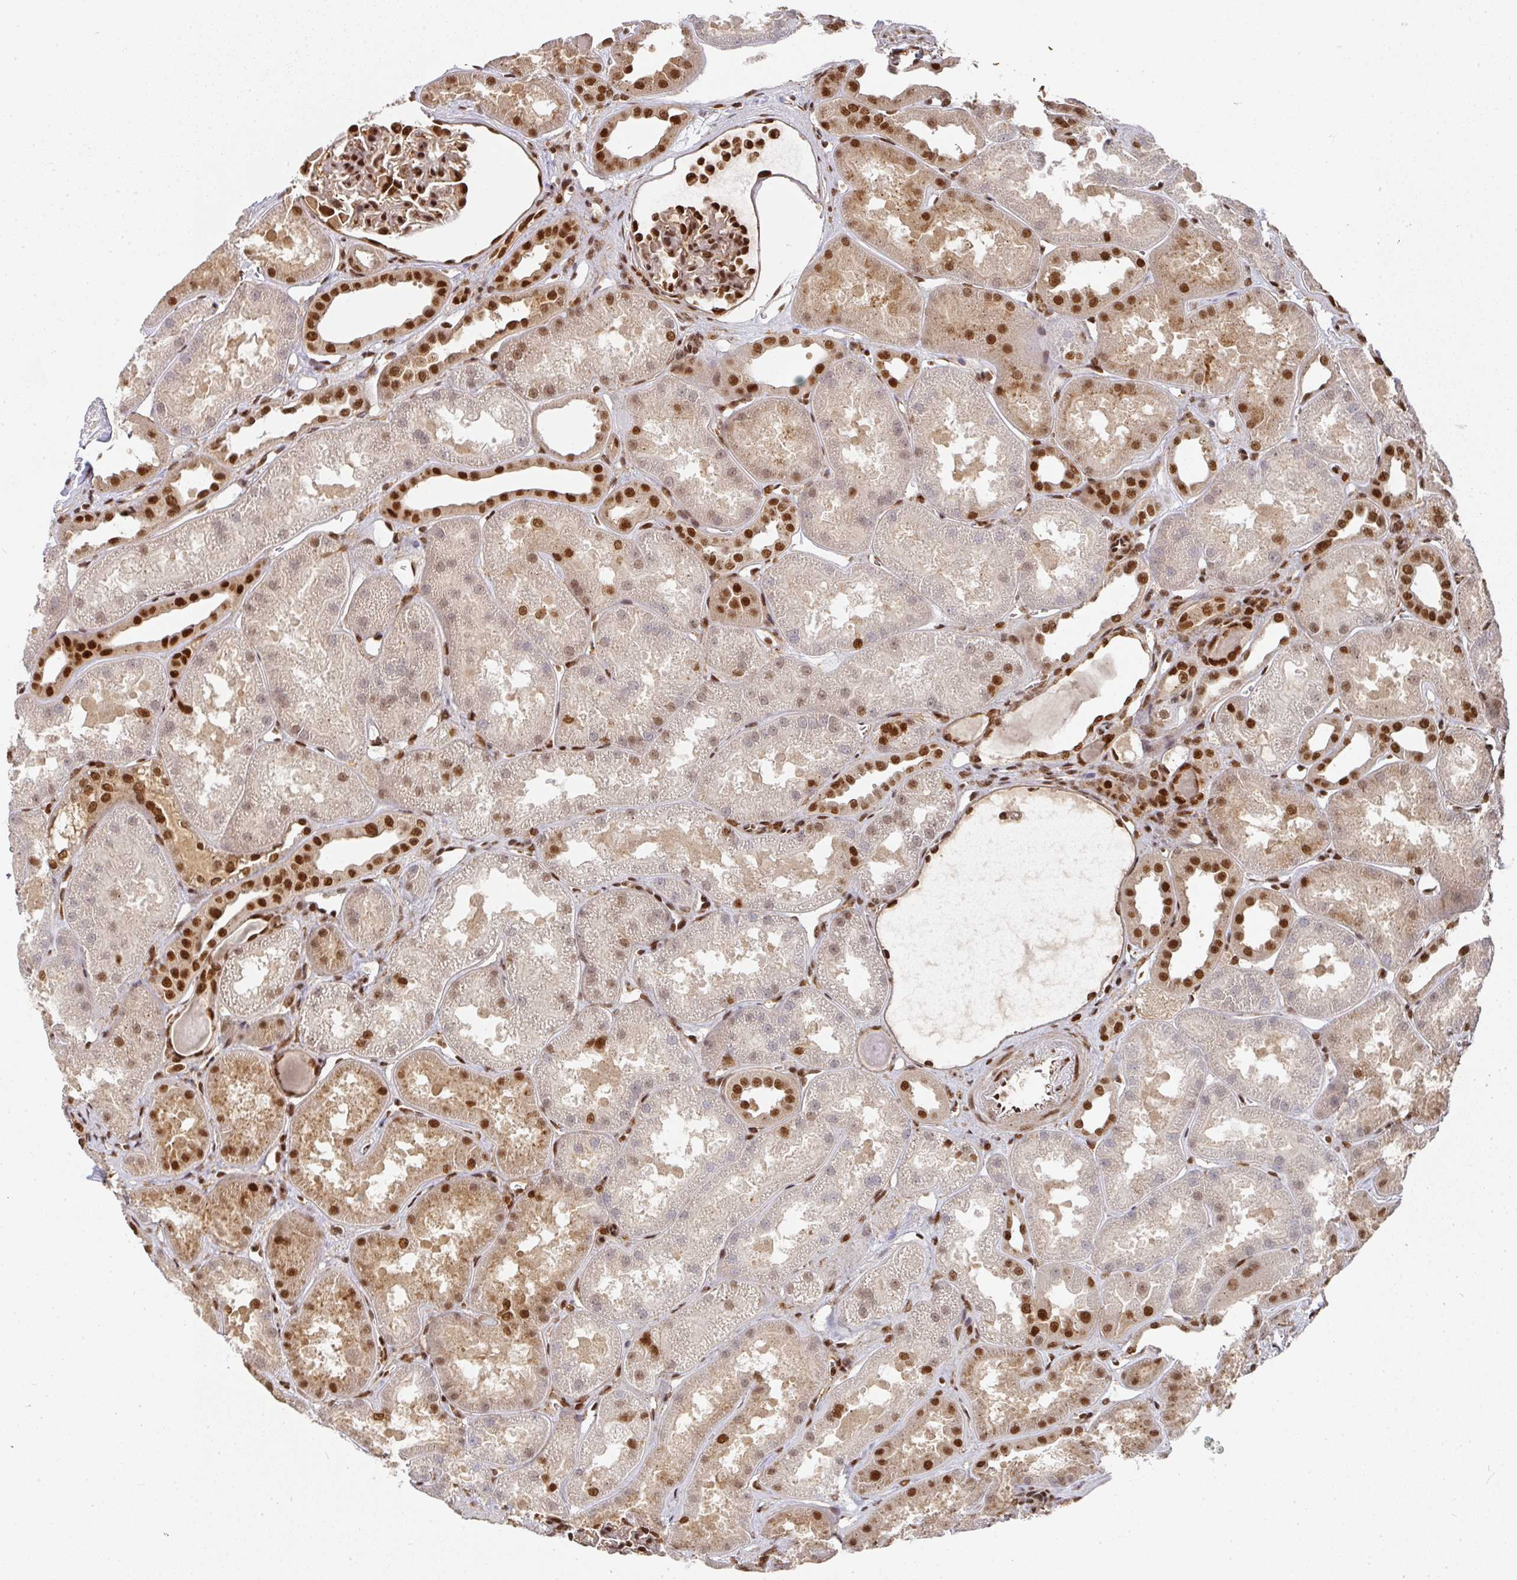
{"staining": {"intensity": "strong", "quantity": ">75%", "location": "nuclear"}, "tissue": "kidney", "cell_type": "Cells in glomeruli", "image_type": "normal", "snomed": [{"axis": "morphology", "description": "Normal tissue, NOS"}, {"axis": "topography", "description": "Kidney"}], "caption": "Cells in glomeruli show high levels of strong nuclear staining in about >75% of cells in normal kidney.", "gene": "DIDO1", "patient": {"sex": "male", "age": 61}}